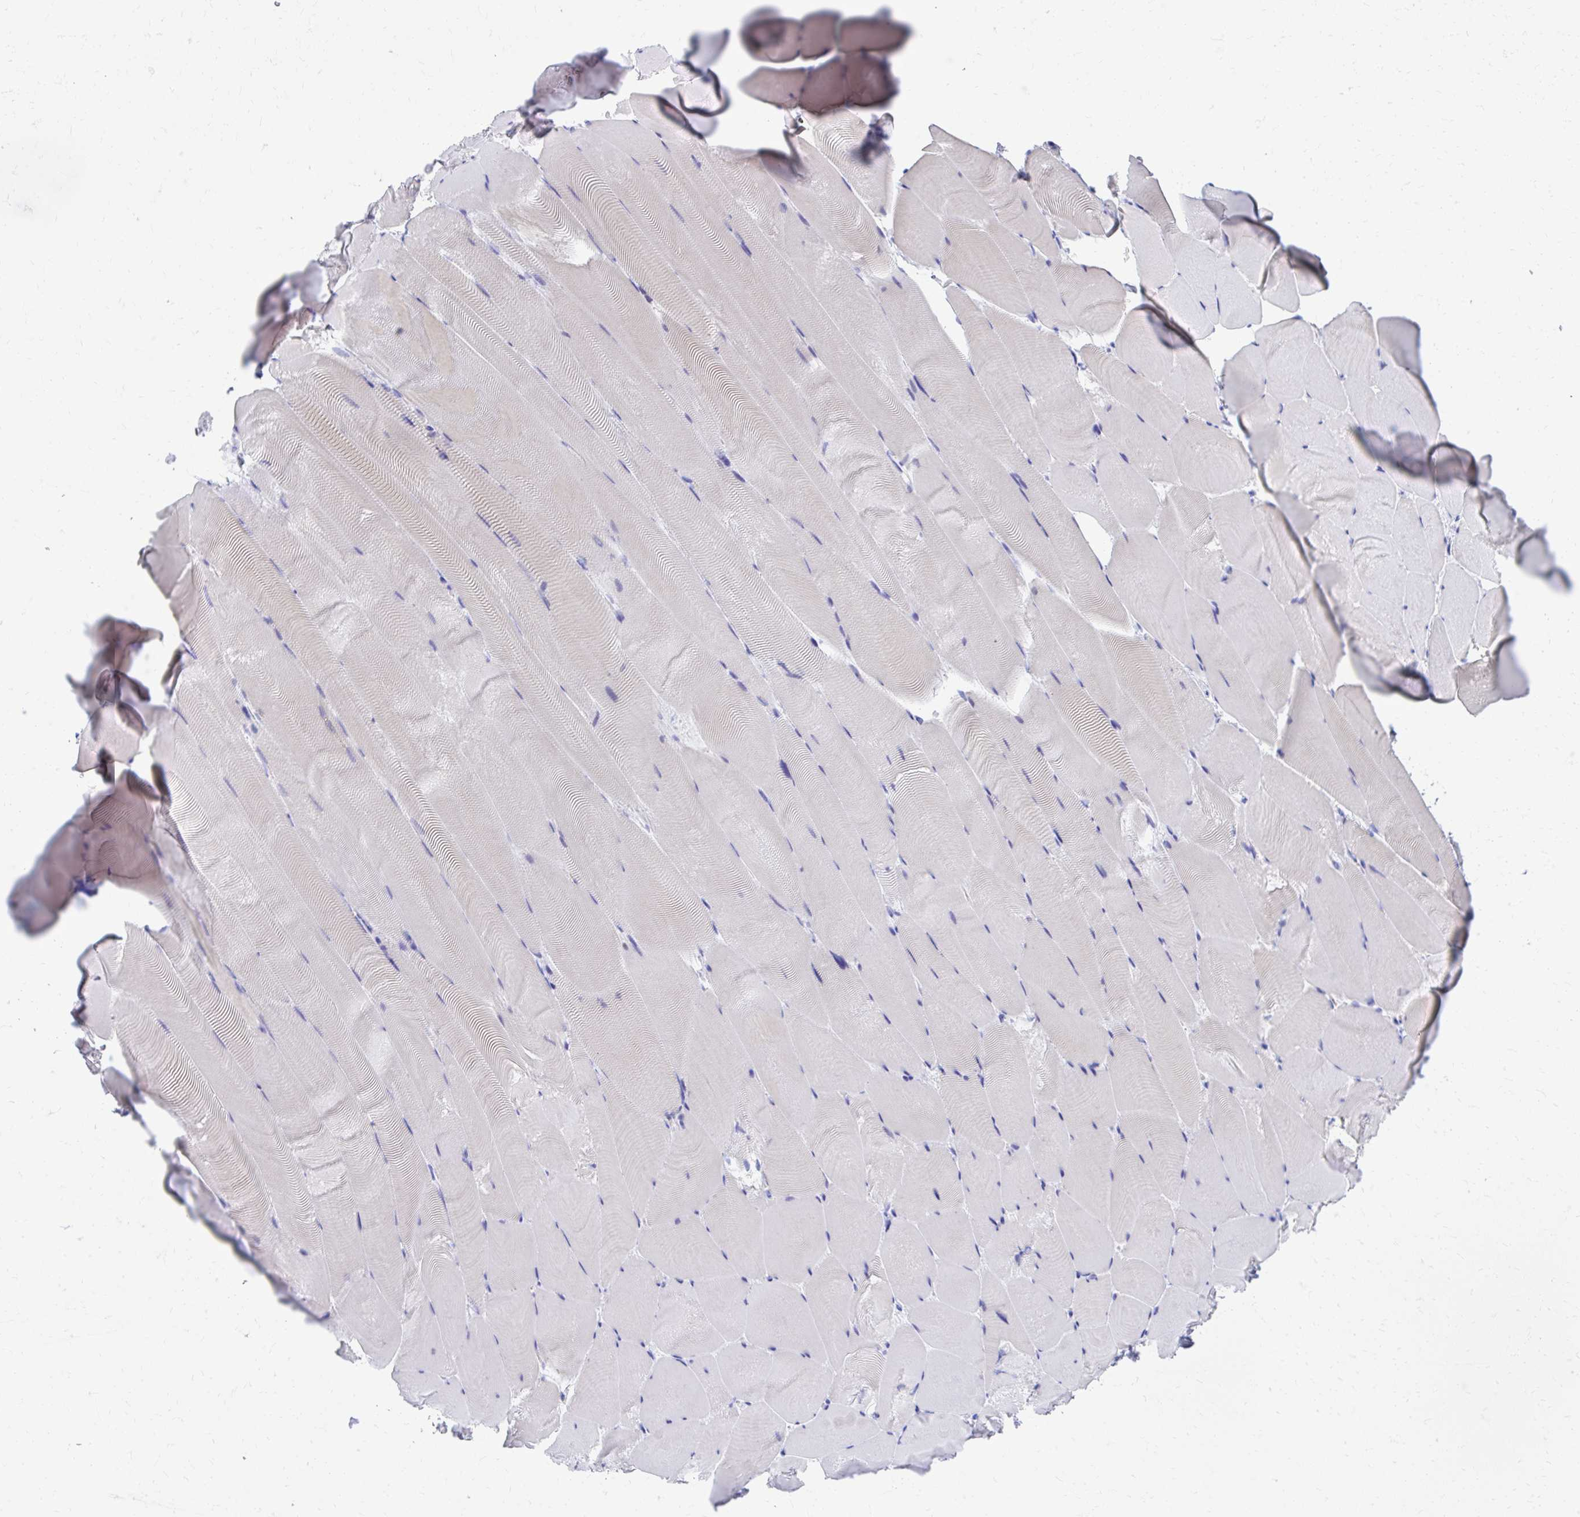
{"staining": {"intensity": "negative", "quantity": "none", "location": "none"}, "tissue": "skeletal muscle", "cell_type": "Myocytes", "image_type": "normal", "snomed": [{"axis": "morphology", "description": "Normal tissue, NOS"}, {"axis": "topography", "description": "Skeletal muscle"}], "caption": "Immunohistochemistry (IHC) photomicrograph of unremarkable skeletal muscle: skeletal muscle stained with DAB (3,3'-diaminobenzidine) exhibits no significant protein positivity in myocytes.", "gene": "RUNX3", "patient": {"sex": "female", "age": 64}}